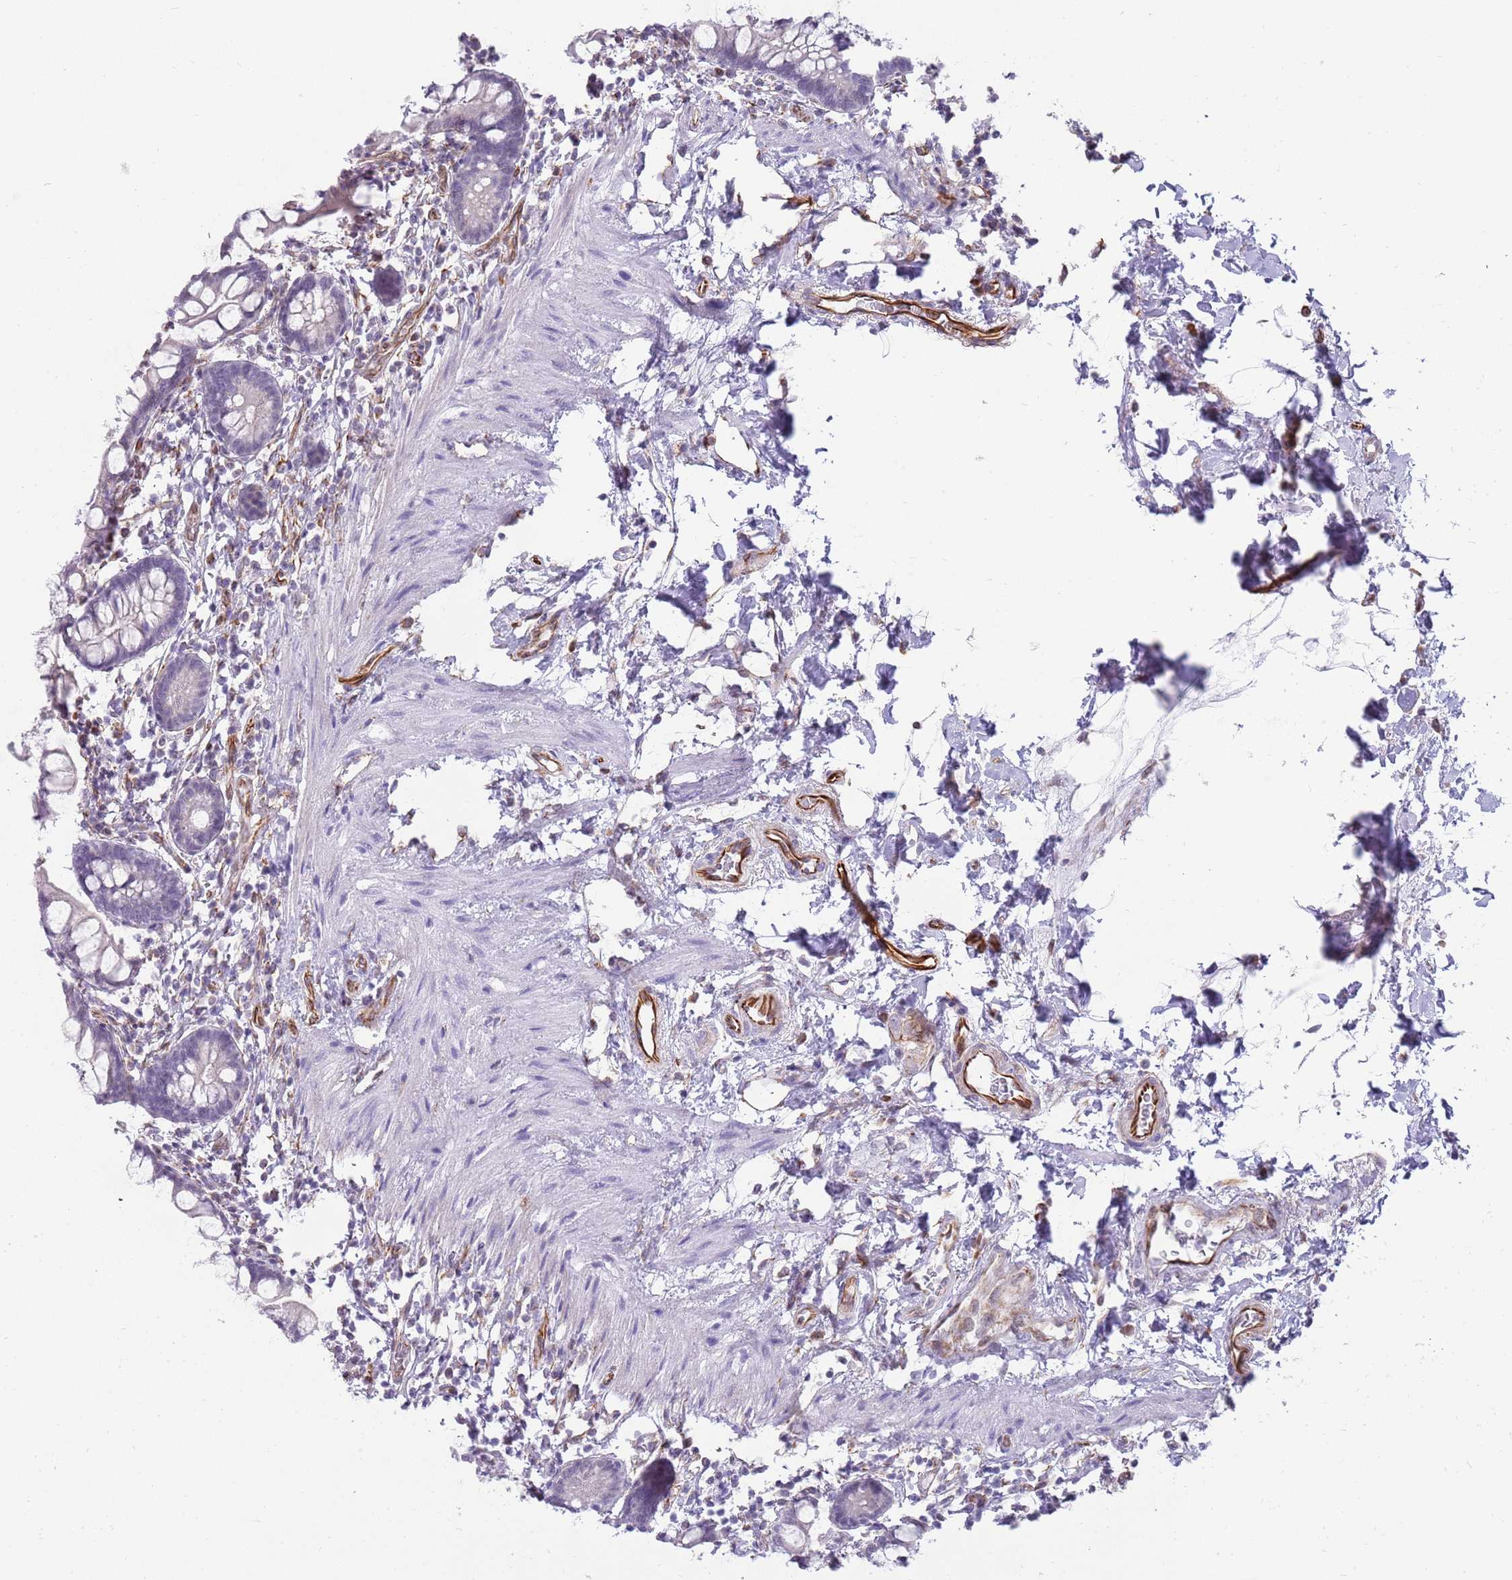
{"staining": {"intensity": "negative", "quantity": "none", "location": "none"}, "tissue": "small intestine", "cell_type": "Glandular cells", "image_type": "normal", "snomed": [{"axis": "morphology", "description": "Normal tissue, NOS"}, {"axis": "topography", "description": "Small intestine"}], "caption": "The photomicrograph demonstrates no significant positivity in glandular cells of small intestine. Brightfield microscopy of immunohistochemistry stained with DAB (3,3'-diaminobenzidine) (brown) and hematoxylin (blue), captured at high magnification.", "gene": "ENSG00000271254", "patient": {"sex": "female", "age": 84}}